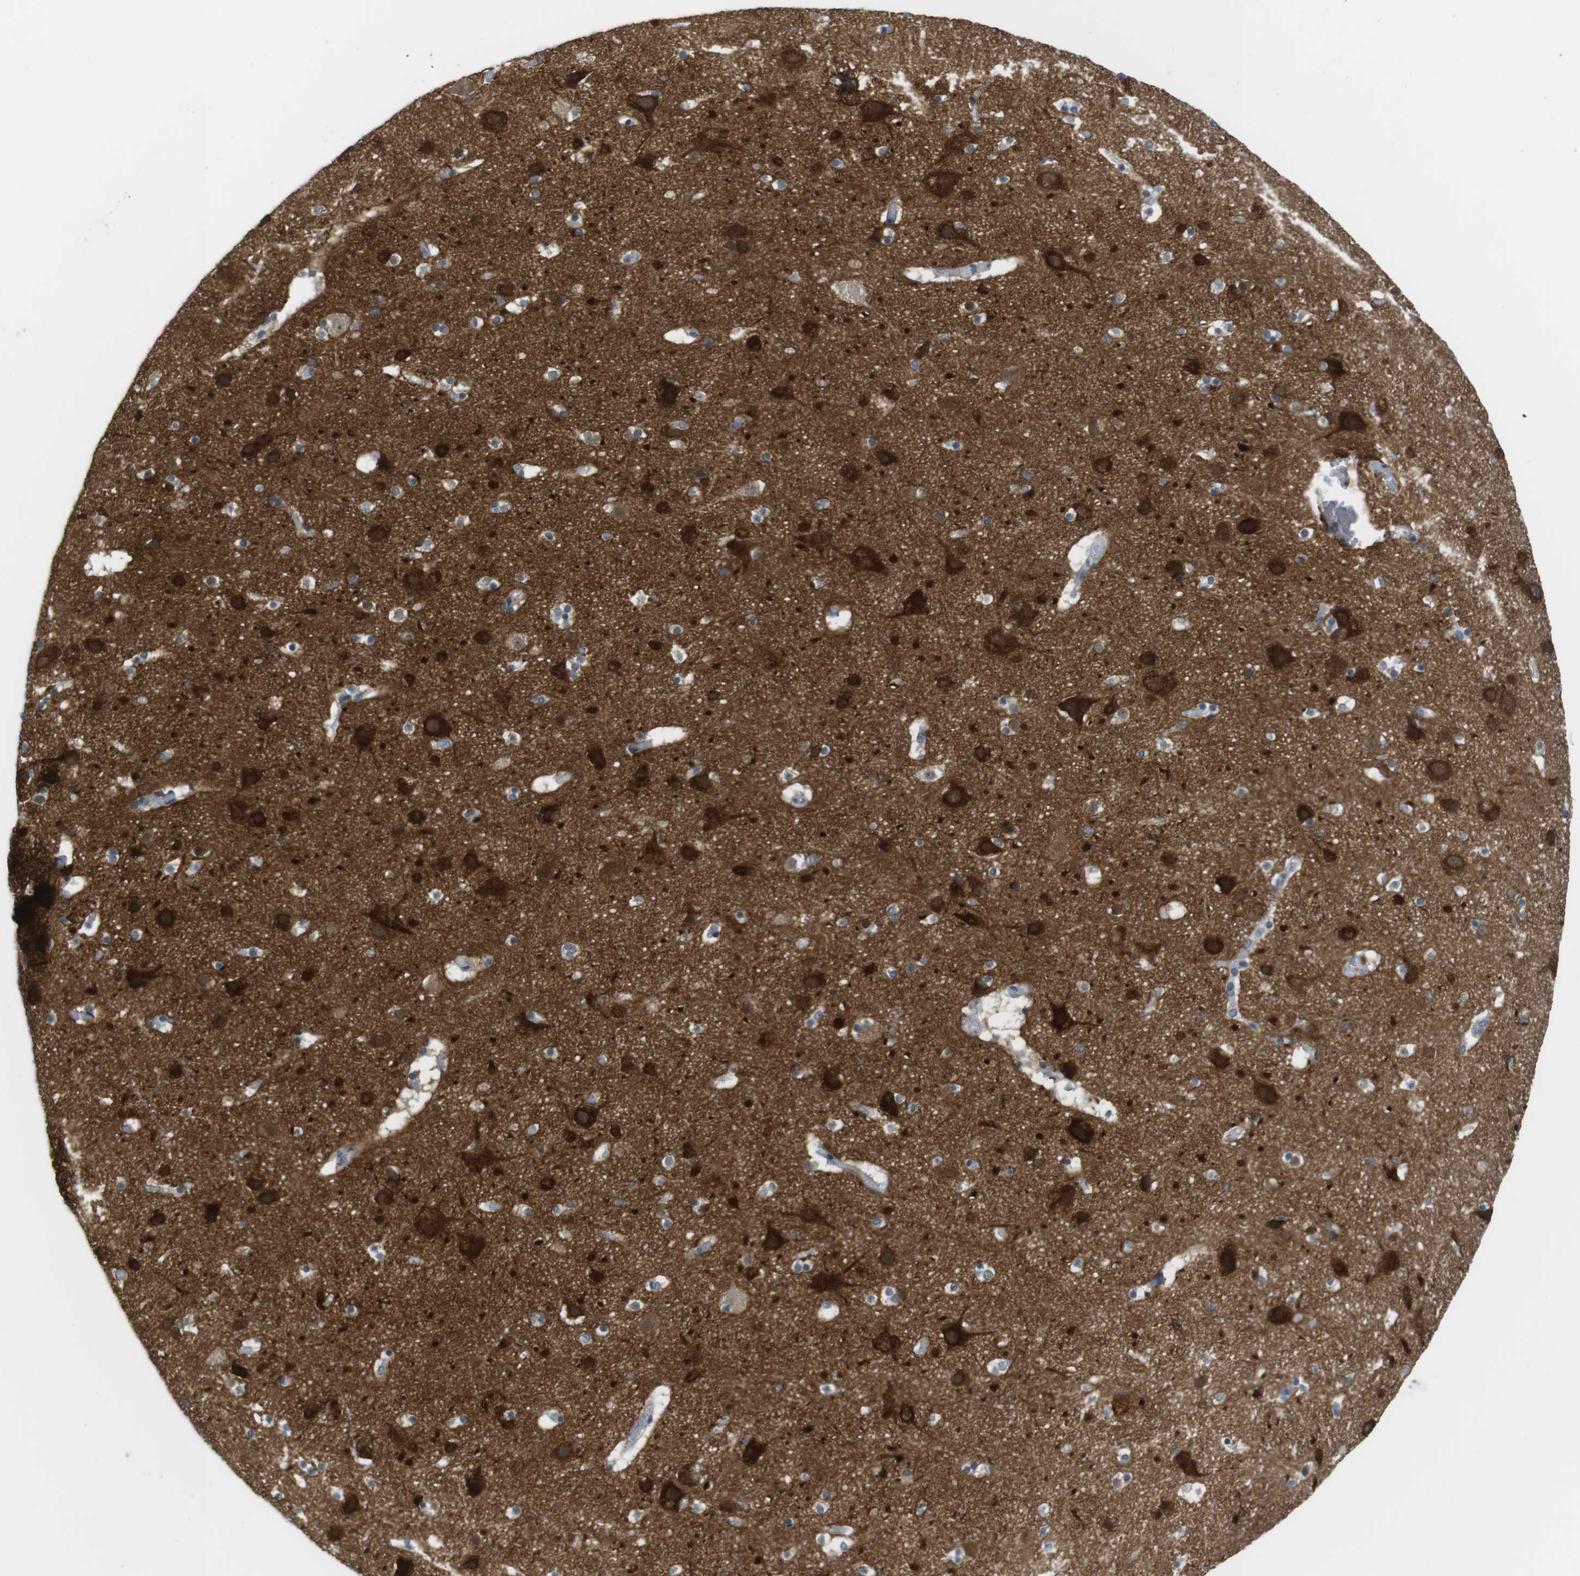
{"staining": {"intensity": "negative", "quantity": "none", "location": "none"}, "tissue": "cerebral cortex", "cell_type": "Endothelial cells", "image_type": "normal", "snomed": [{"axis": "morphology", "description": "Normal tissue, NOS"}, {"axis": "topography", "description": "Cerebral cortex"}], "caption": "A histopathology image of cerebral cortex stained for a protein shows no brown staining in endothelial cells.", "gene": "RTN3", "patient": {"sex": "male", "age": 45}}